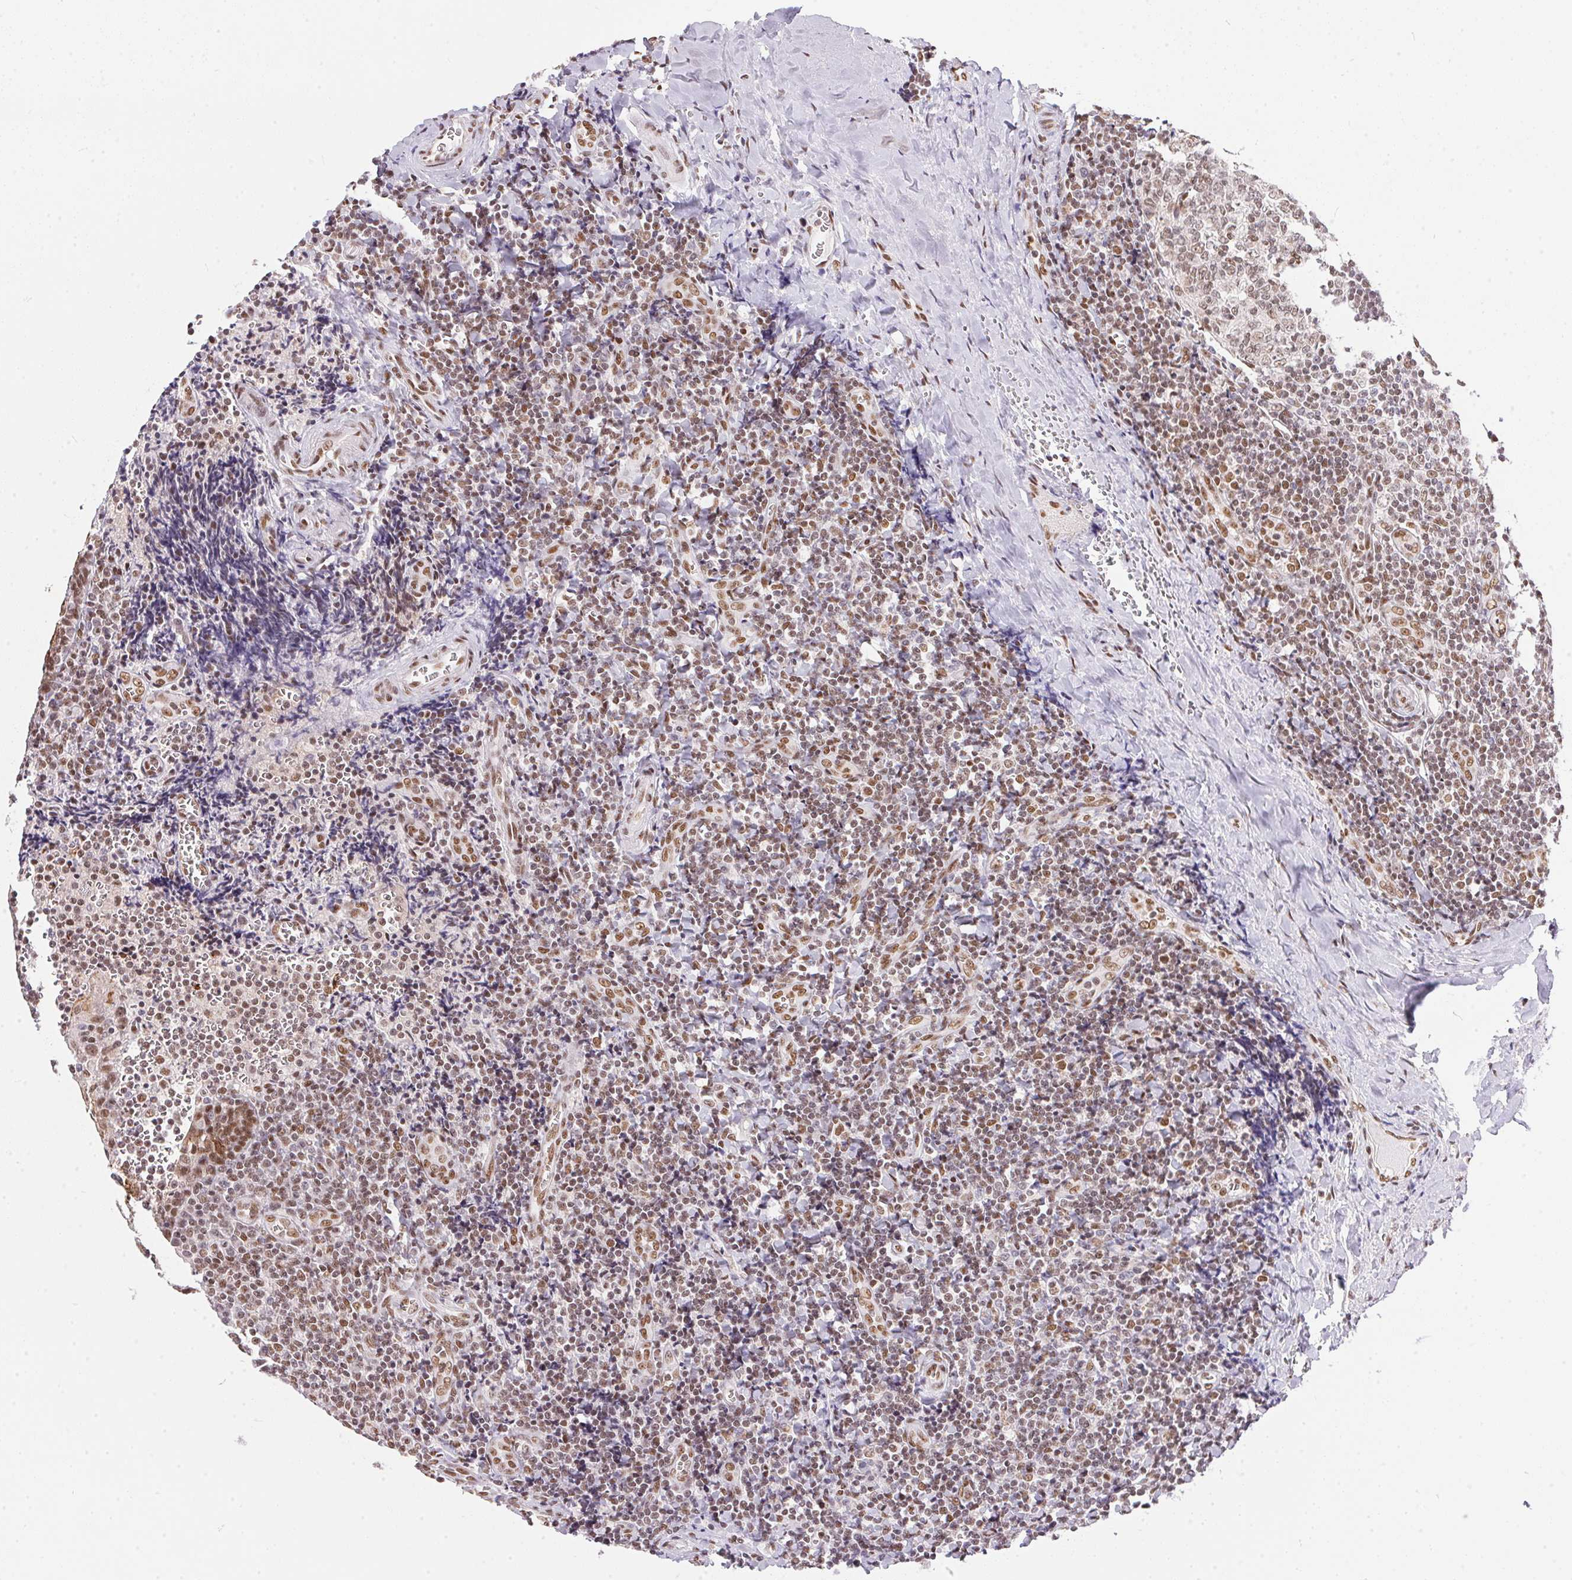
{"staining": {"intensity": "moderate", "quantity": ">75%", "location": "cytoplasmic/membranous"}, "tissue": "tonsil", "cell_type": "Germinal center cells", "image_type": "normal", "snomed": [{"axis": "morphology", "description": "Normal tissue, NOS"}, {"axis": "morphology", "description": "Inflammation, NOS"}, {"axis": "topography", "description": "Tonsil"}], "caption": "A brown stain highlights moderate cytoplasmic/membranous expression of a protein in germinal center cells of normal tonsil.", "gene": "NFE2L1", "patient": {"sex": "female", "age": 31}}